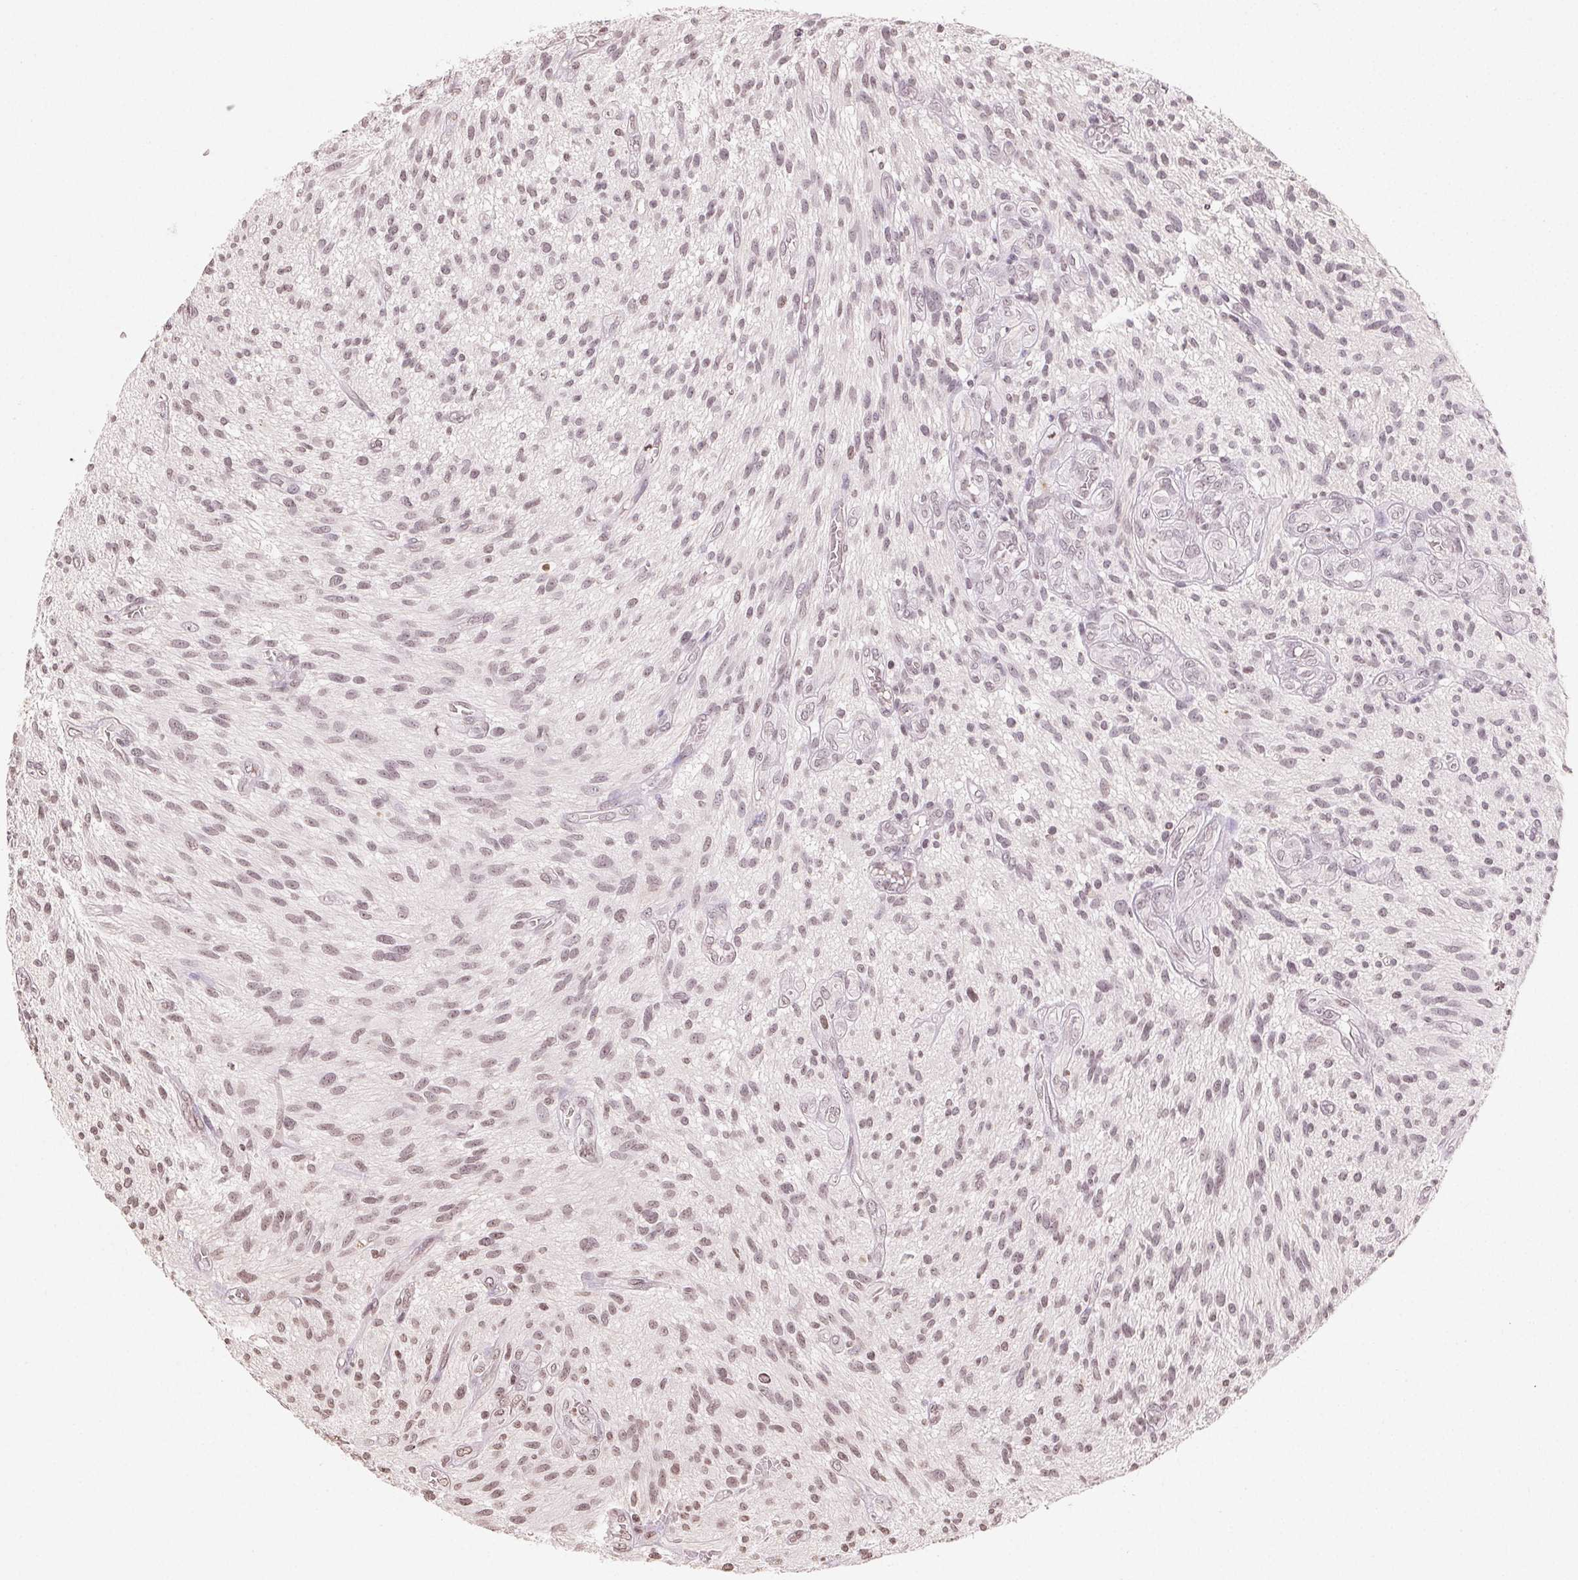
{"staining": {"intensity": "weak", "quantity": "25%-75%", "location": "nuclear"}, "tissue": "glioma", "cell_type": "Tumor cells", "image_type": "cancer", "snomed": [{"axis": "morphology", "description": "Glioma, malignant, High grade"}, {"axis": "topography", "description": "Brain"}], "caption": "Glioma tissue demonstrates weak nuclear positivity in approximately 25%-75% of tumor cells, visualized by immunohistochemistry. (Brightfield microscopy of DAB IHC at high magnification).", "gene": "TBP", "patient": {"sex": "male", "age": 75}}